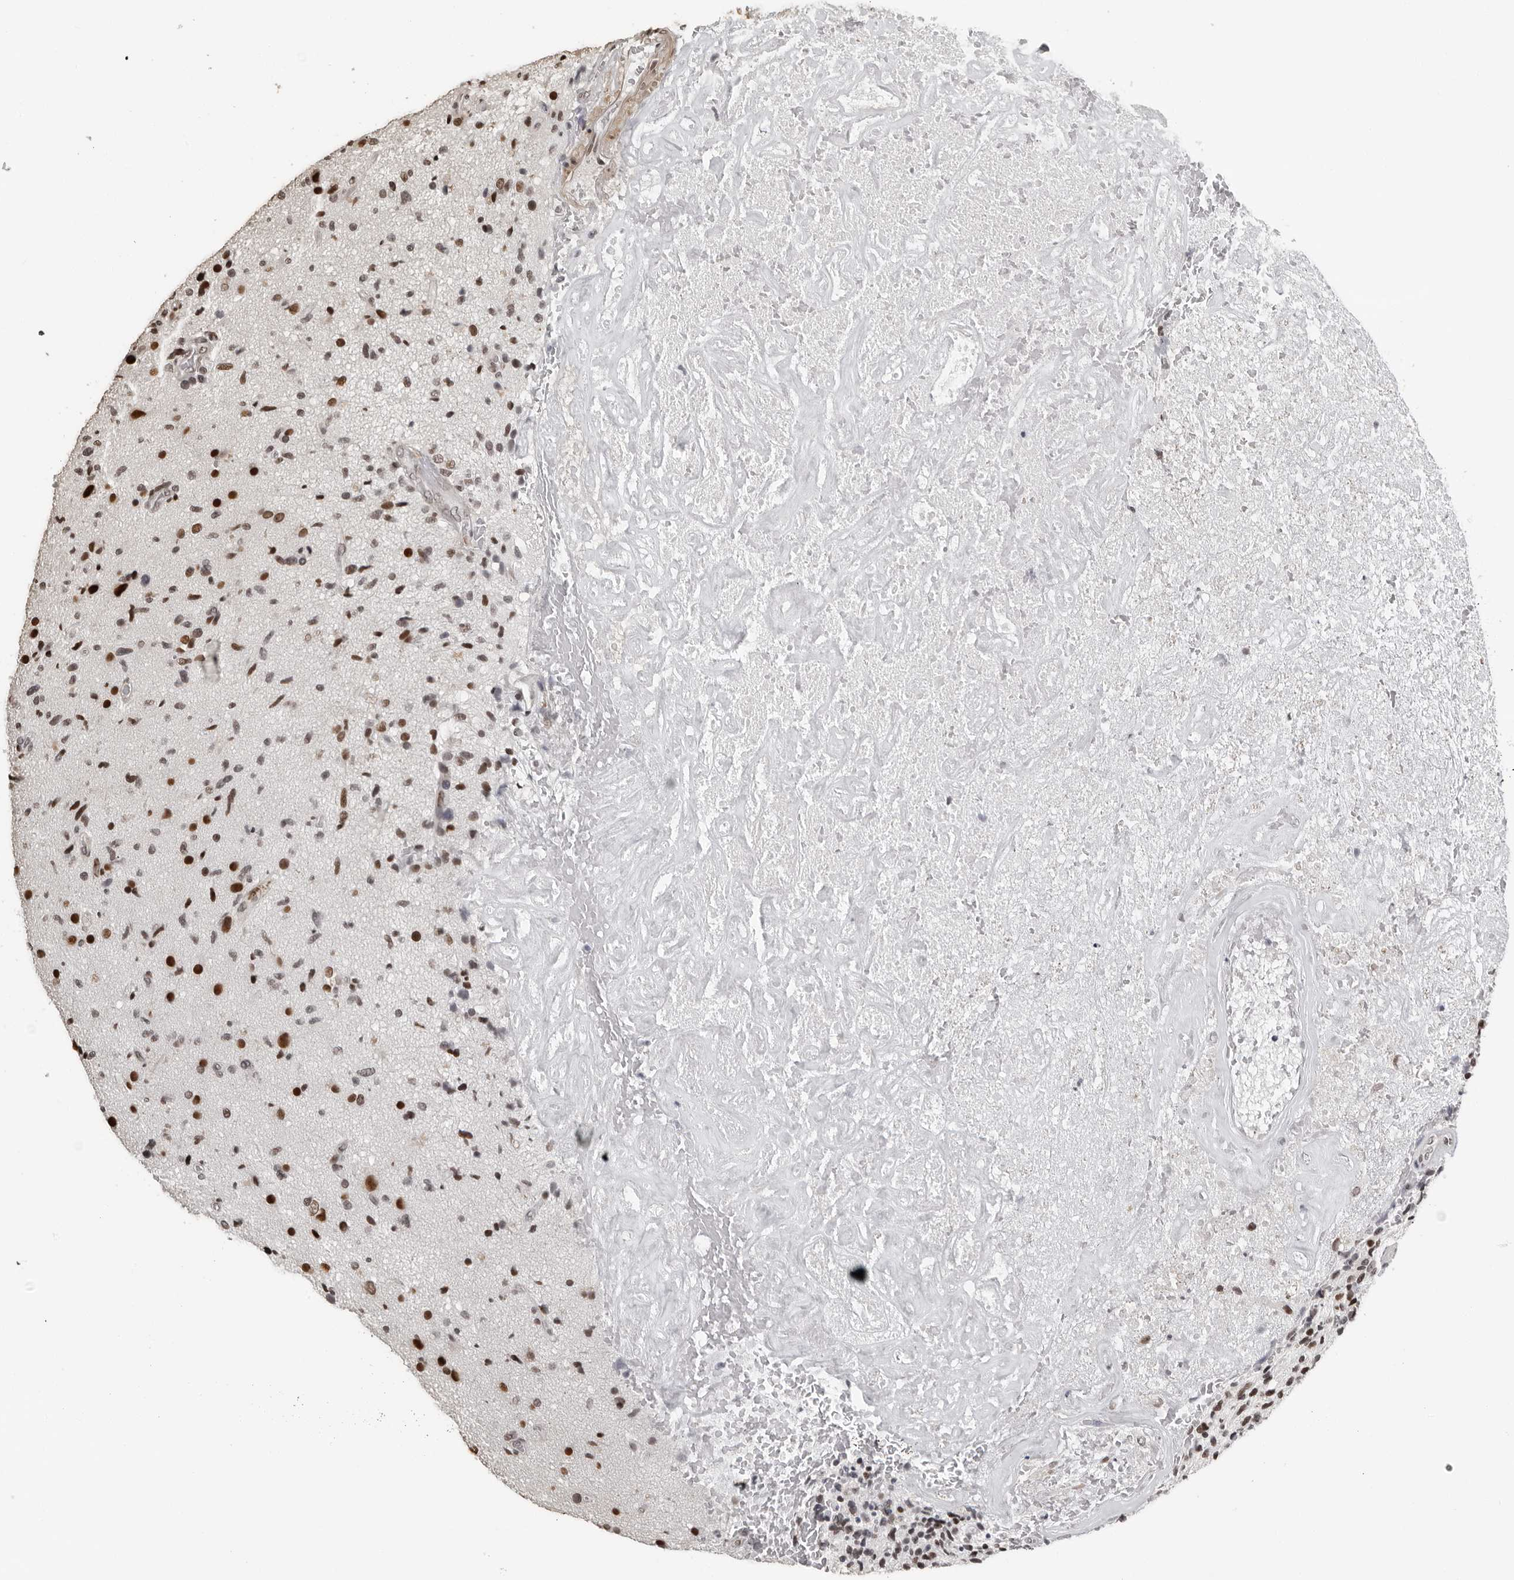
{"staining": {"intensity": "strong", "quantity": "<25%", "location": "nuclear"}, "tissue": "glioma", "cell_type": "Tumor cells", "image_type": "cancer", "snomed": [{"axis": "morphology", "description": "Glioma, malignant, High grade"}, {"axis": "topography", "description": "Brain"}], "caption": "IHC (DAB (3,3'-diaminobenzidine)) staining of glioma shows strong nuclear protein staining in about <25% of tumor cells.", "gene": "ORC1", "patient": {"sex": "male", "age": 72}}